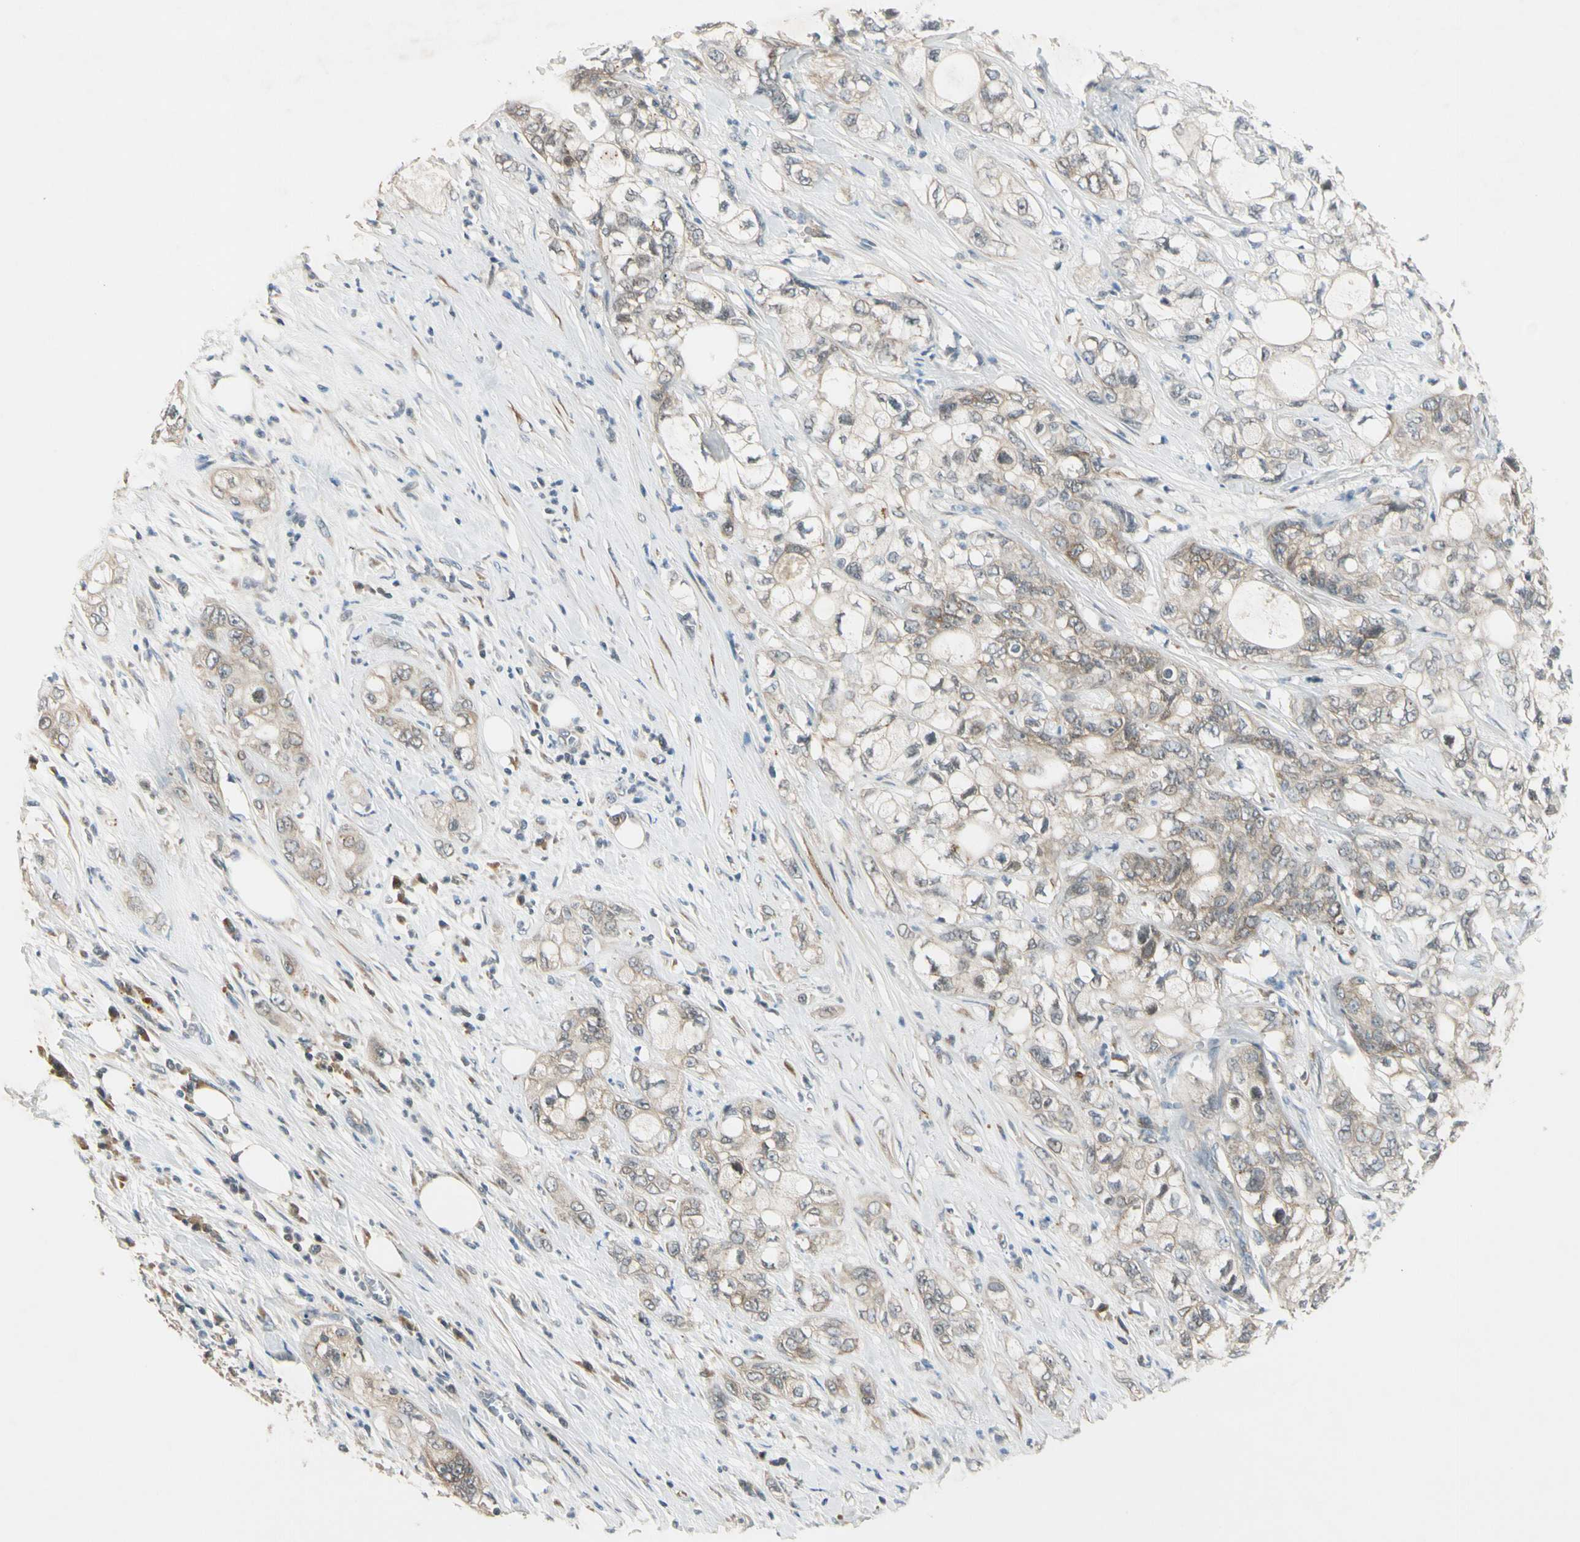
{"staining": {"intensity": "weak", "quantity": "<25%", "location": "cytoplasmic/membranous"}, "tissue": "pancreatic cancer", "cell_type": "Tumor cells", "image_type": "cancer", "snomed": [{"axis": "morphology", "description": "Adenocarcinoma, NOS"}, {"axis": "topography", "description": "Pancreas"}], "caption": "Human pancreatic adenocarcinoma stained for a protein using IHC reveals no positivity in tumor cells.", "gene": "RPS6KB2", "patient": {"sex": "male", "age": 70}}